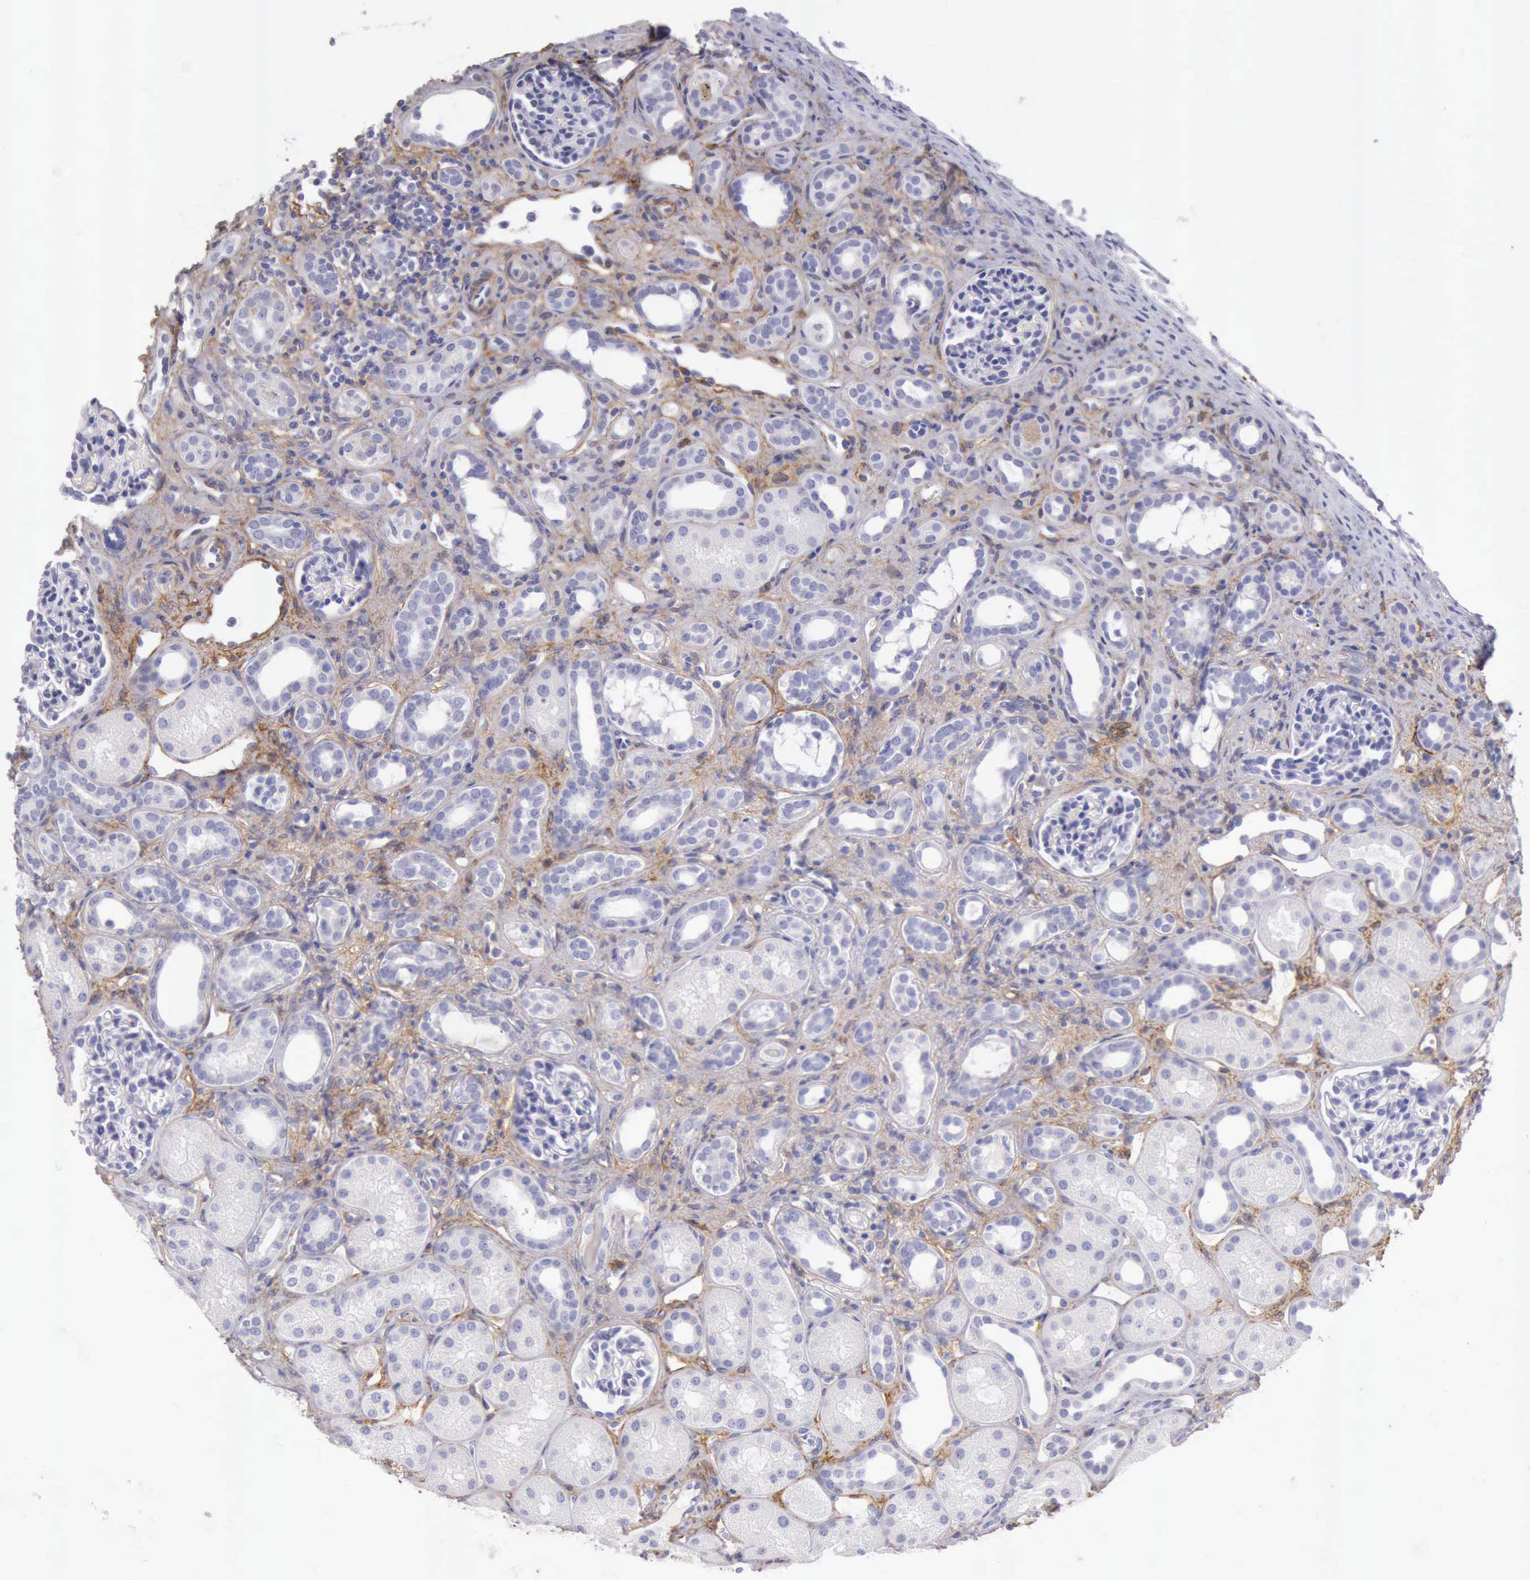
{"staining": {"intensity": "negative", "quantity": "none", "location": "none"}, "tissue": "kidney", "cell_type": "Cells in glomeruli", "image_type": "normal", "snomed": [{"axis": "morphology", "description": "Normal tissue, NOS"}, {"axis": "topography", "description": "Kidney"}], "caption": "Immunohistochemical staining of unremarkable kidney displays no significant expression in cells in glomeruli. The staining was performed using DAB (3,3'-diaminobenzidine) to visualize the protein expression in brown, while the nuclei were stained in blue with hematoxylin (Magnification: 20x).", "gene": "AOC3", "patient": {"sex": "male", "age": 7}}